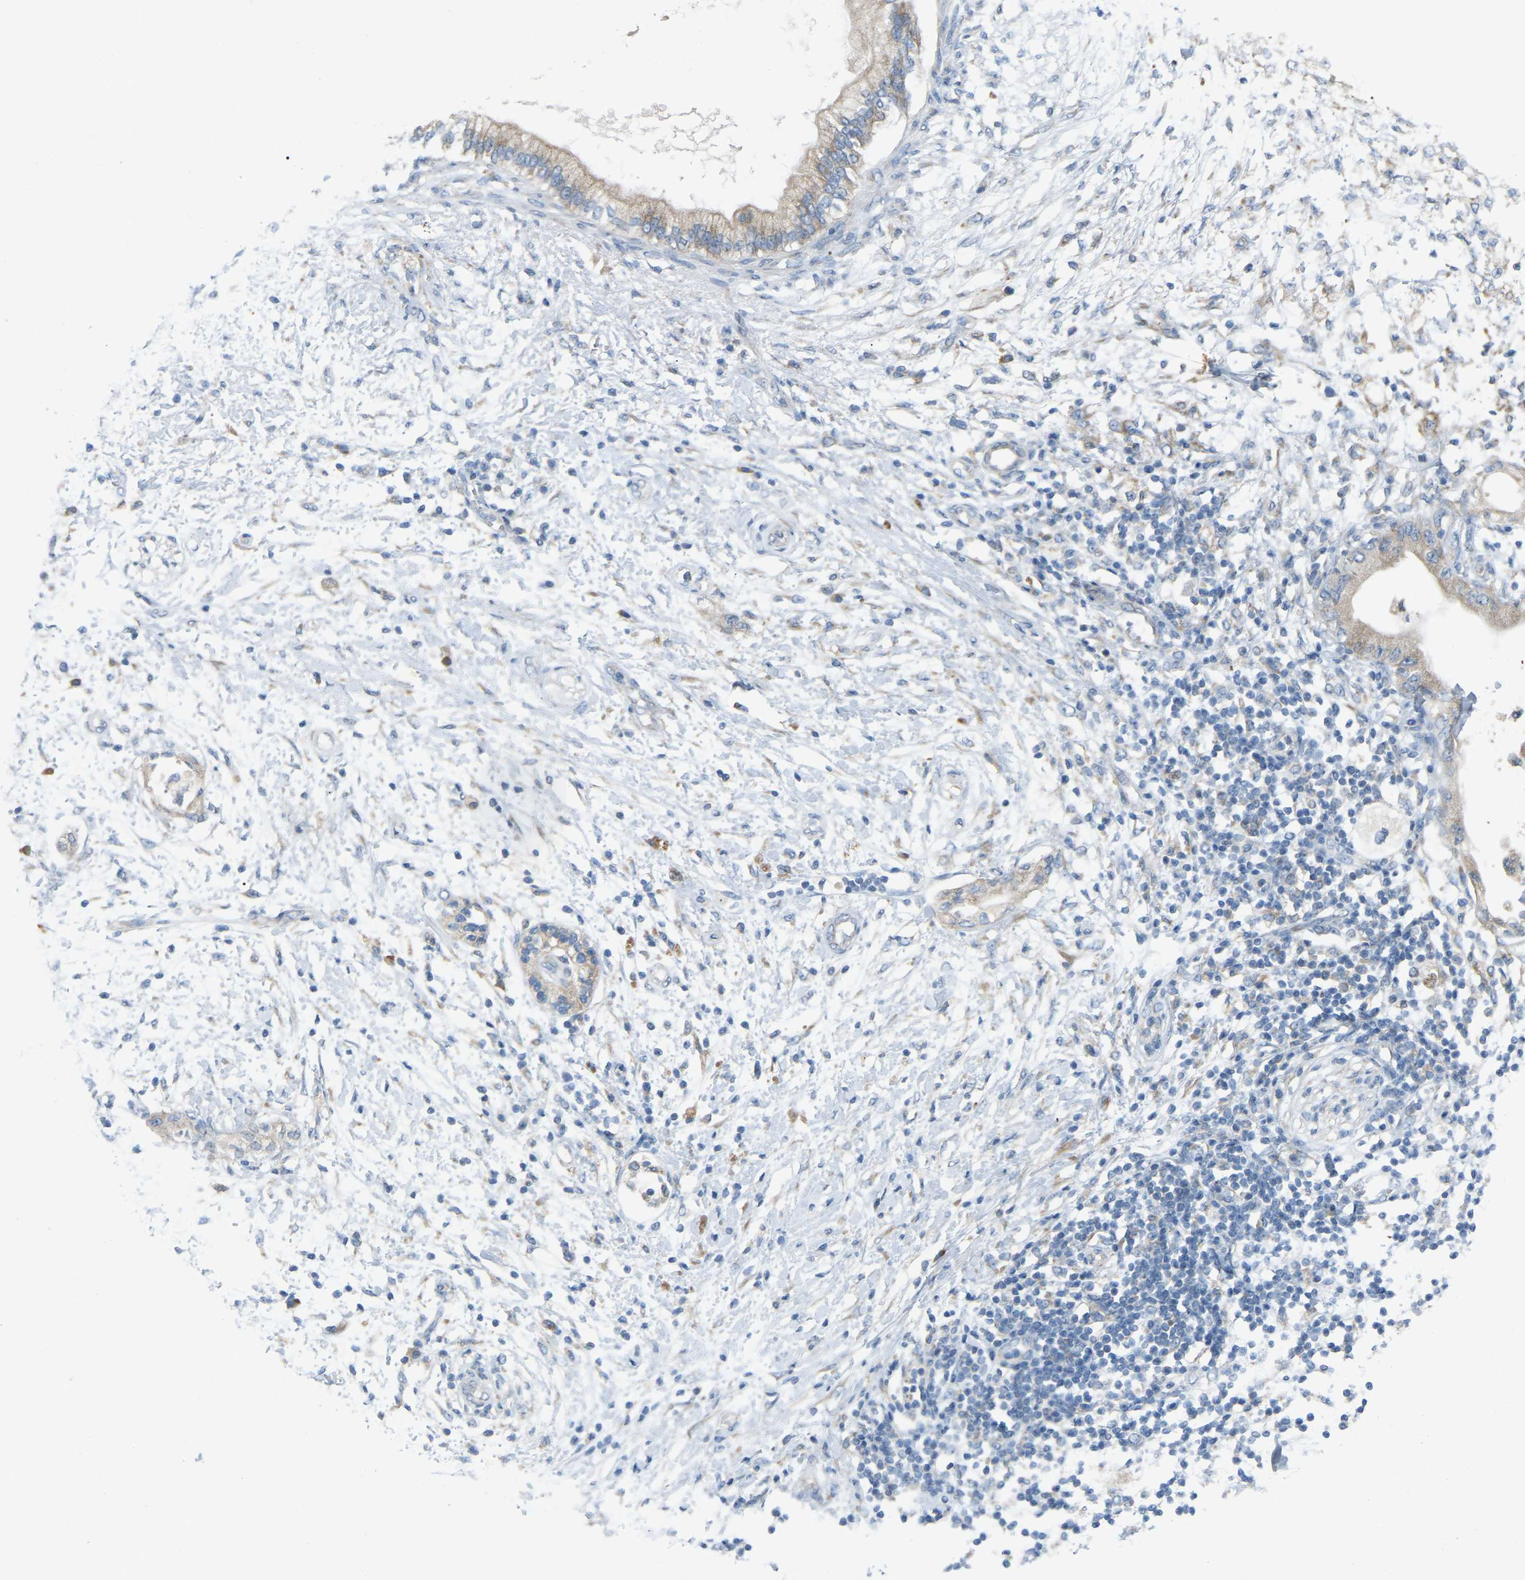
{"staining": {"intensity": "negative", "quantity": "none", "location": "none"}, "tissue": "adipose tissue", "cell_type": "Adipocytes", "image_type": "normal", "snomed": [{"axis": "morphology", "description": "Normal tissue, NOS"}, {"axis": "morphology", "description": "Adenocarcinoma, NOS"}, {"axis": "topography", "description": "Duodenum"}, {"axis": "topography", "description": "Peripheral nerve tissue"}], "caption": "Protein analysis of normal adipose tissue shows no significant positivity in adipocytes. Brightfield microscopy of IHC stained with DAB (3,3'-diaminobenzidine) (brown) and hematoxylin (blue), captured at high magnification.", "gene": "ENSG00000283765", "patient": {"sex": "female", "age": 60}}